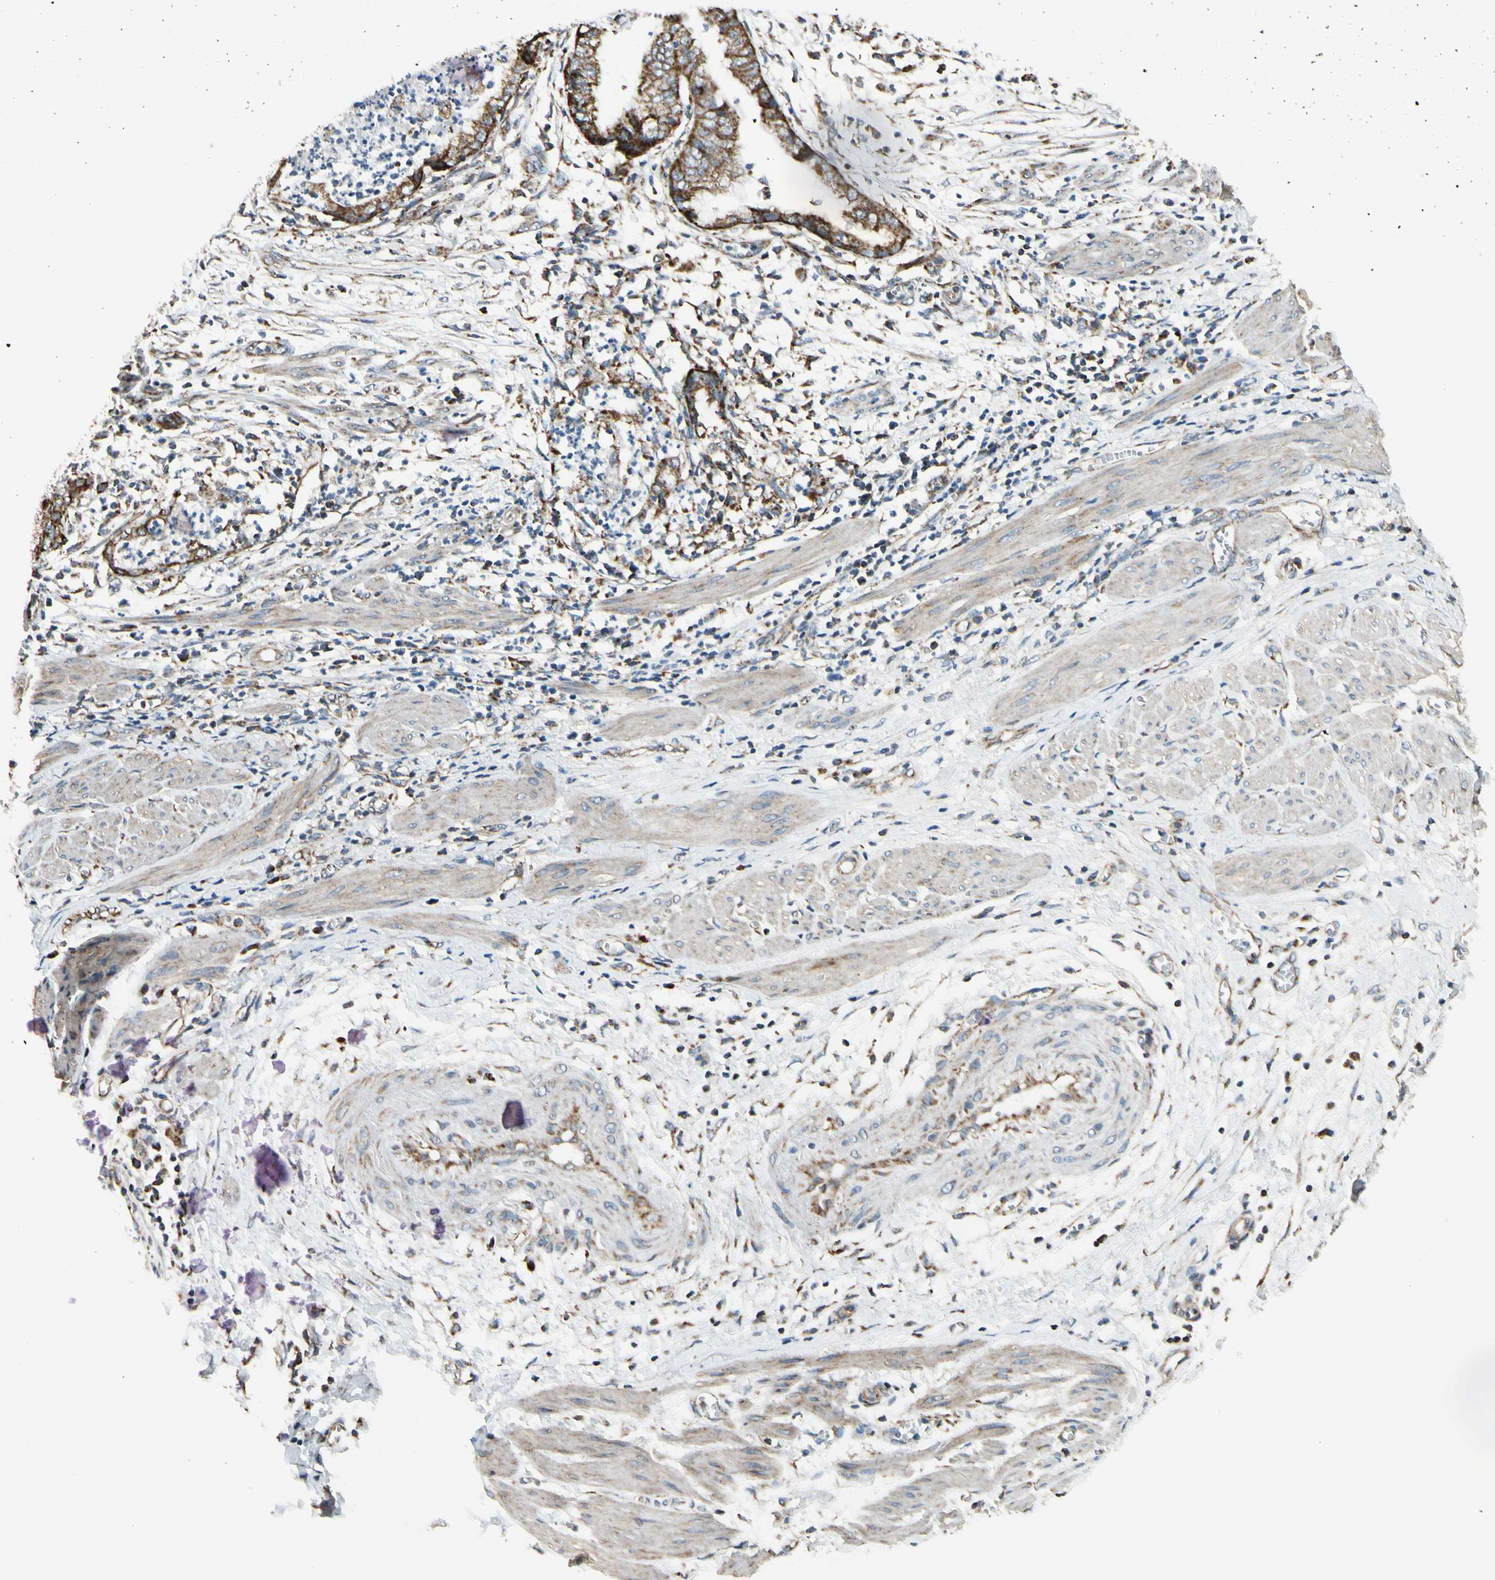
{"staining": {"intensity": "strong", "quantity": ">75%", "location": "cytoplasmic/membranous"}, "tissue": "endometrial cancer", "cell_type": "Tumor cells", "image_type": "cancer", "snomed": [{"axis": "morphology", "description": "Necrosis, NOS"}, {"axis": "morphology", "description": "Adenocarcinoma, NOS"}, {"axis": "topography", "description": "Endometrium"}], "caption": "DAB (3,3'-diaminobenzidine) immunohistochemical staining of human endometrial cancer (adenocarcinoma) shows strong cytoplasmic/membranous protein positivity in about >75% of tumor cells.", "gene": "EPHB3", "patient": {"sex": "female", "age": 79}}